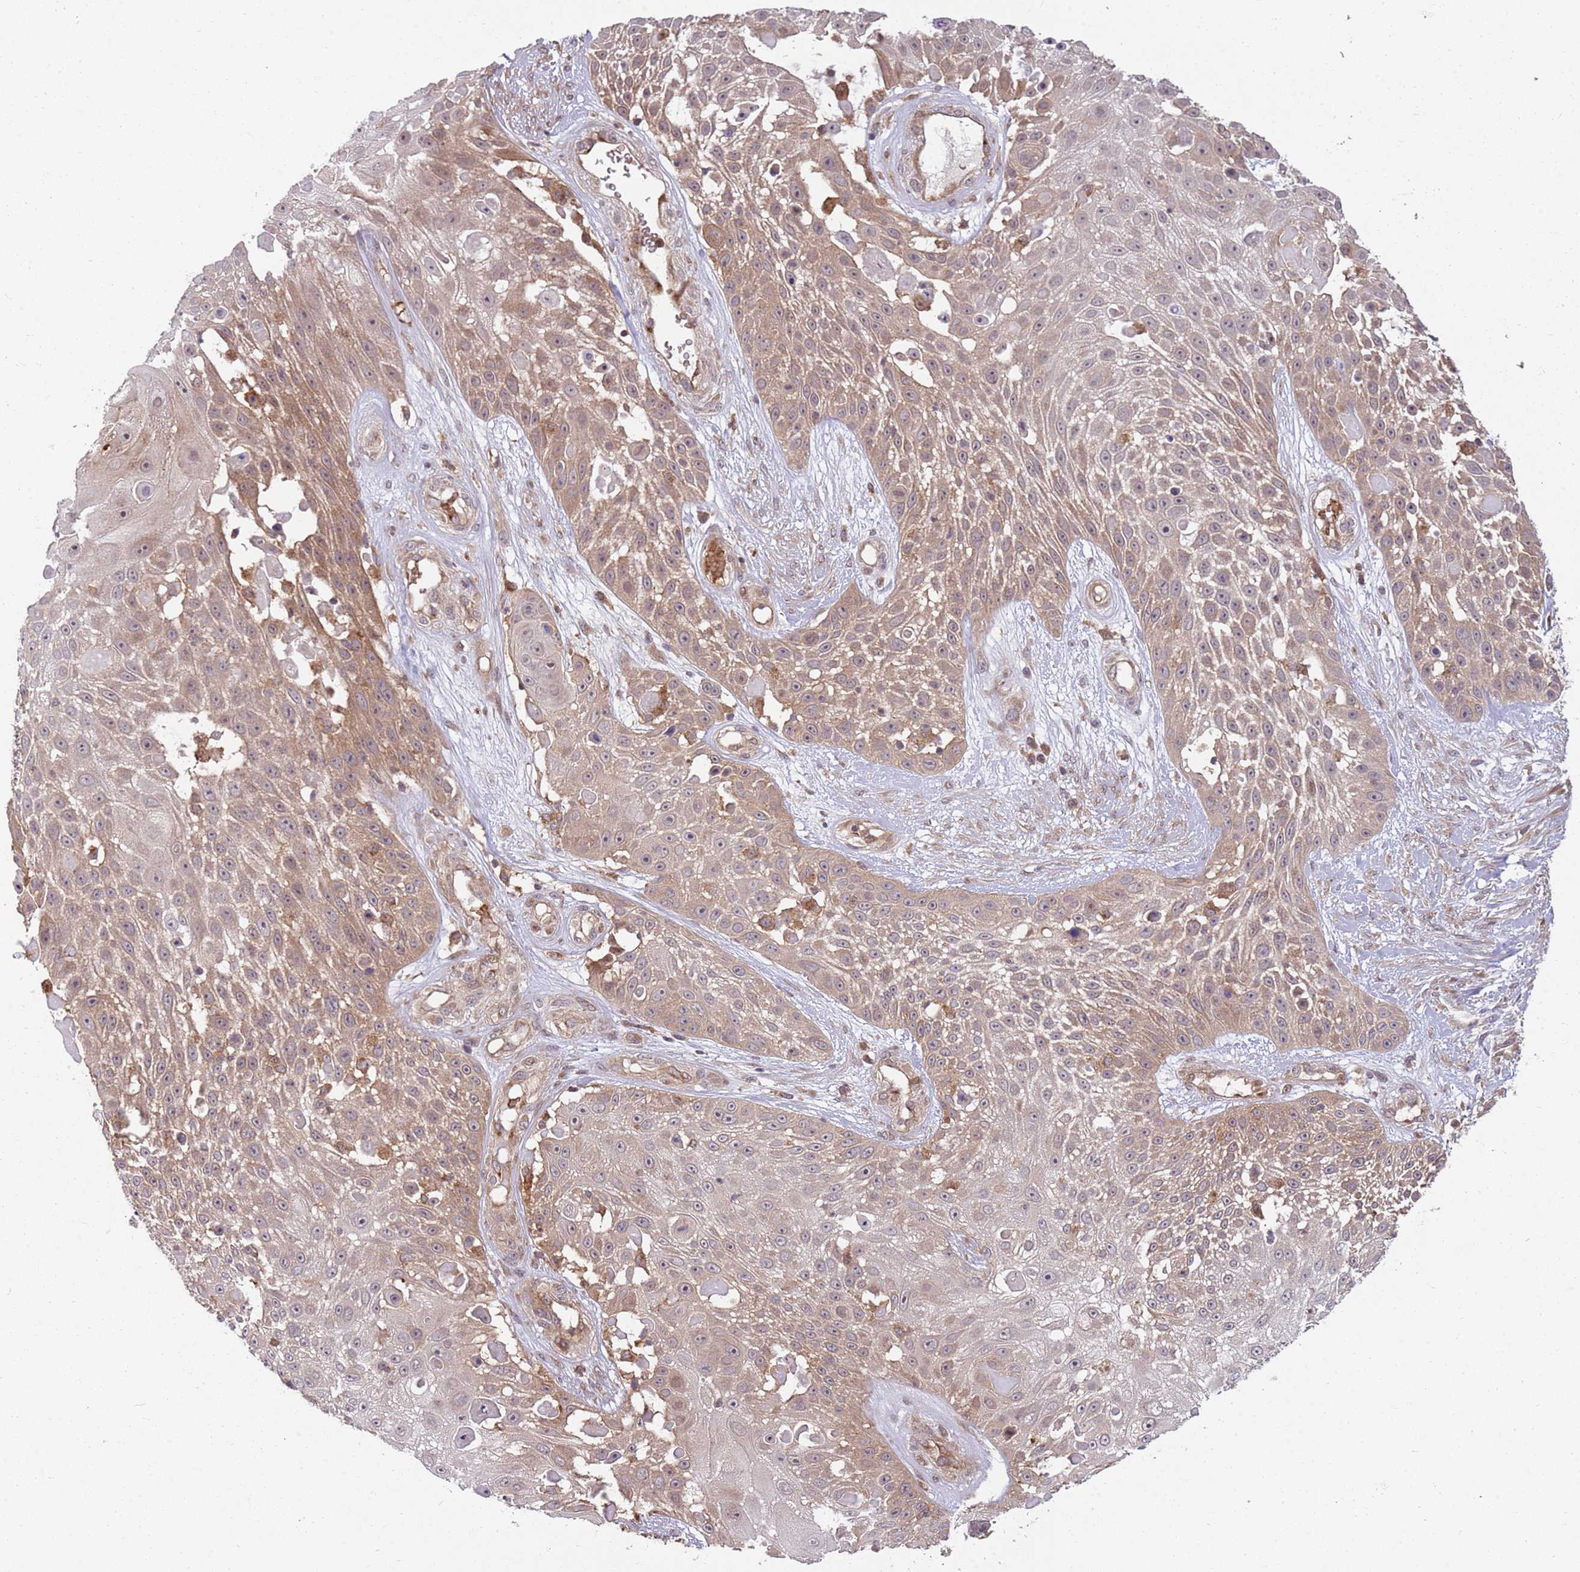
{"staining": {"intensity": "weak", "quantity": "25%-75%", "location": "cytoplasmic/membranous,nuclear"}, "tissue": "skin cancer", "cell_type": "Tumor cells", "image_type": "cancer", "snomed": [{"axis": "morphology", "description": "Squamous cell carcinoma, NOS"}, {"axis": "topography", "description": "Skin"}], "caption": "Protein expression analysis of skin cancer shows weak cytoplasmic/membranous and nuclear expression in approximately 25%-75% of tumor cells. The protein is stained brown, and the nuclei are stained in blue (DAB (3,3'-diaminobenzidine) IHC with brightfield microscopy, high magnification).", "gene": "GGA1", "patient": {"sex": "female", "age": 86}}